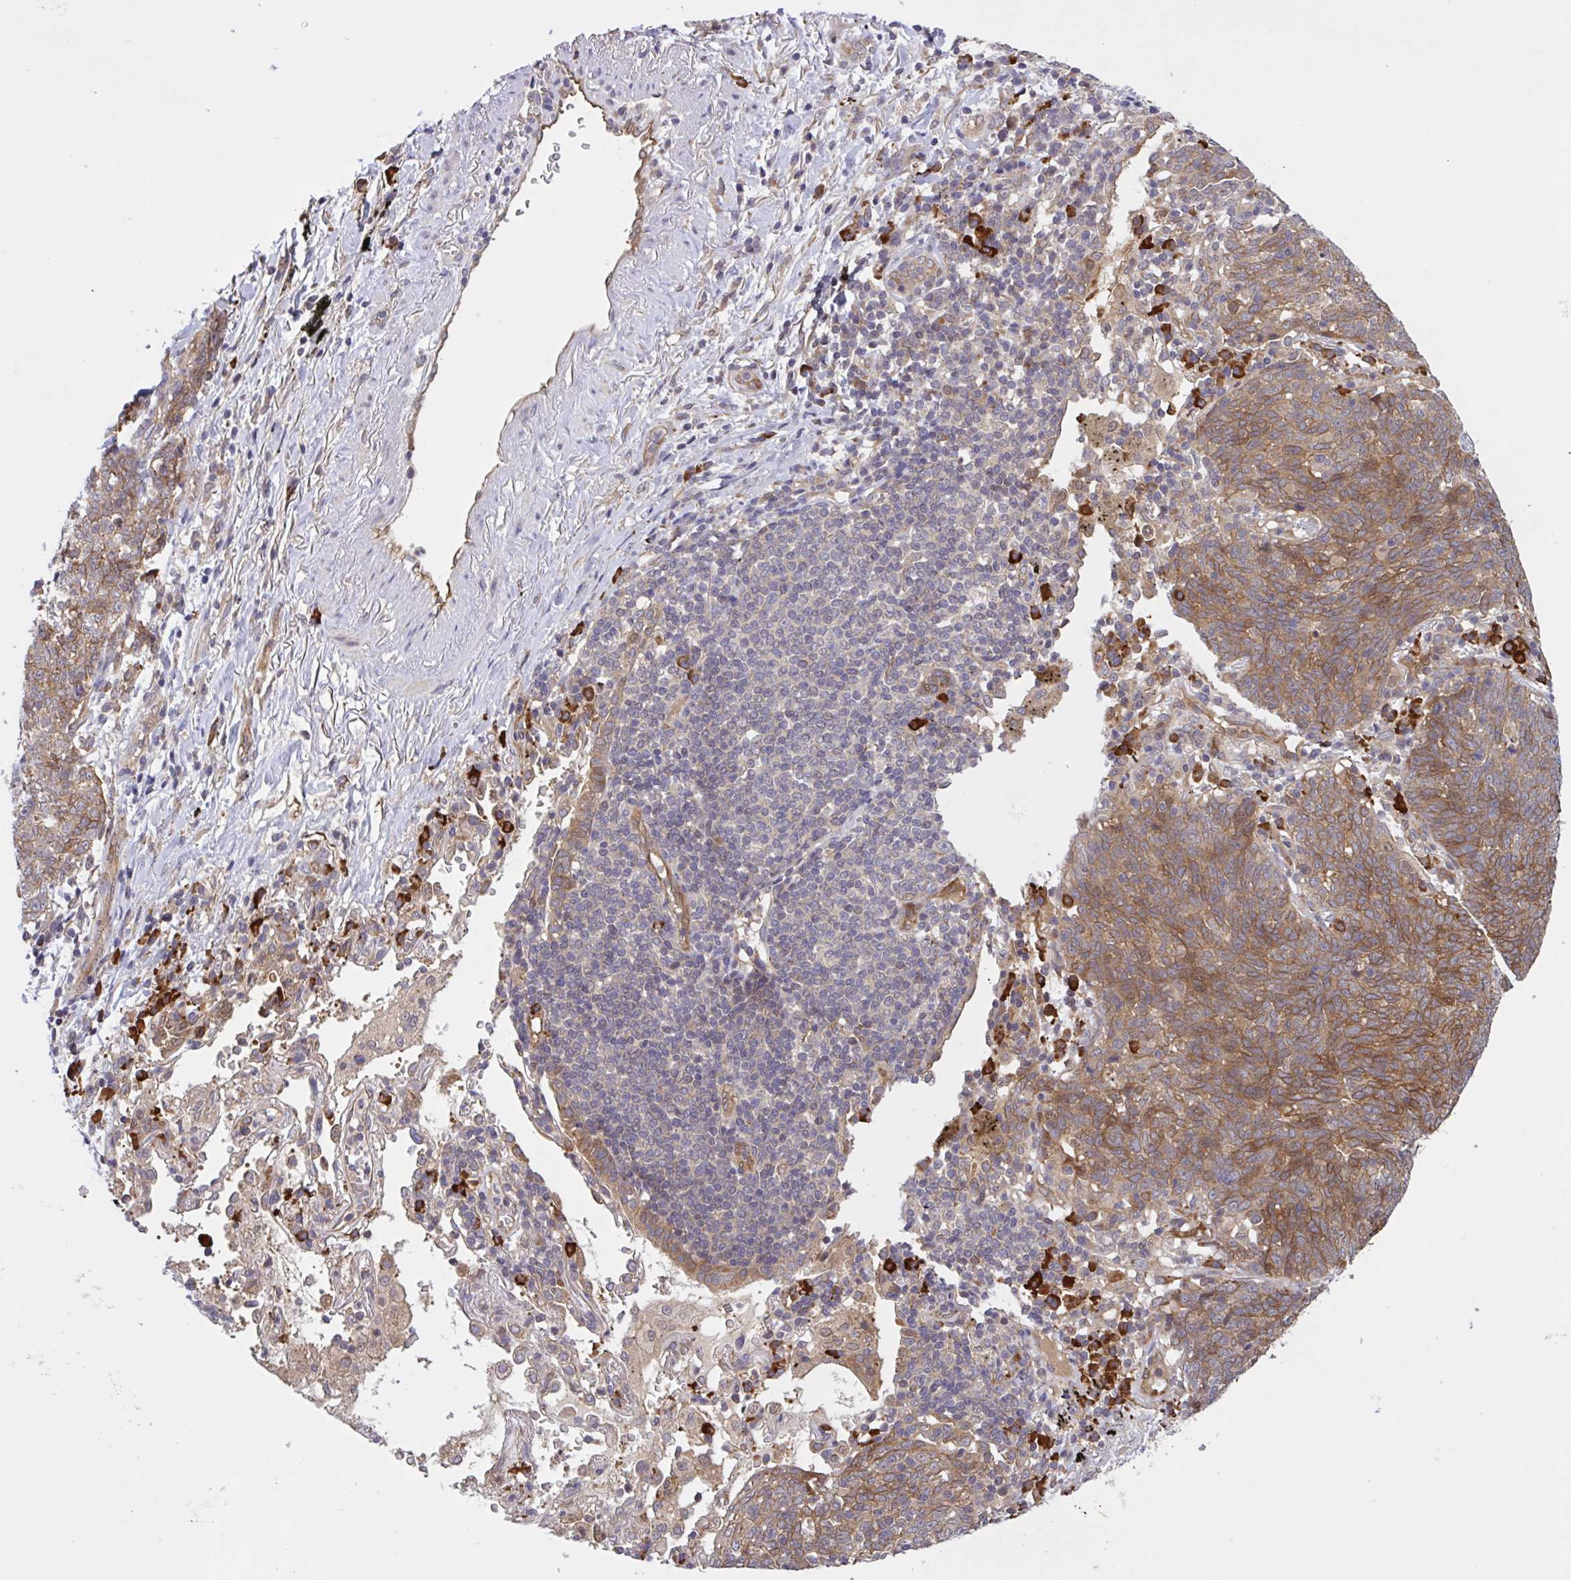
{"staining": {"intensity": "moderate", "quantity": ">75%", "location": "cytoplasmic/membranous"}, "tissue": "lung cancer", "cell_type": "Tumor cells", "image_type": "cancer", "snomed": [{"axis": "morphology", "description": "Squamous cell carcinoma, NOS"}, {"axis": "topography", "description": "Lung"}], "caption": "IHC micrograph of lung cancer (squamous cell carcinoma) stained for a protein (brown), which demonstrates medium levels of moderate cytoplasmic/membranous staining in about >75% of tumor cells.", "gene": "INTS10", "patient": {"sex": "female", "age": 72}}